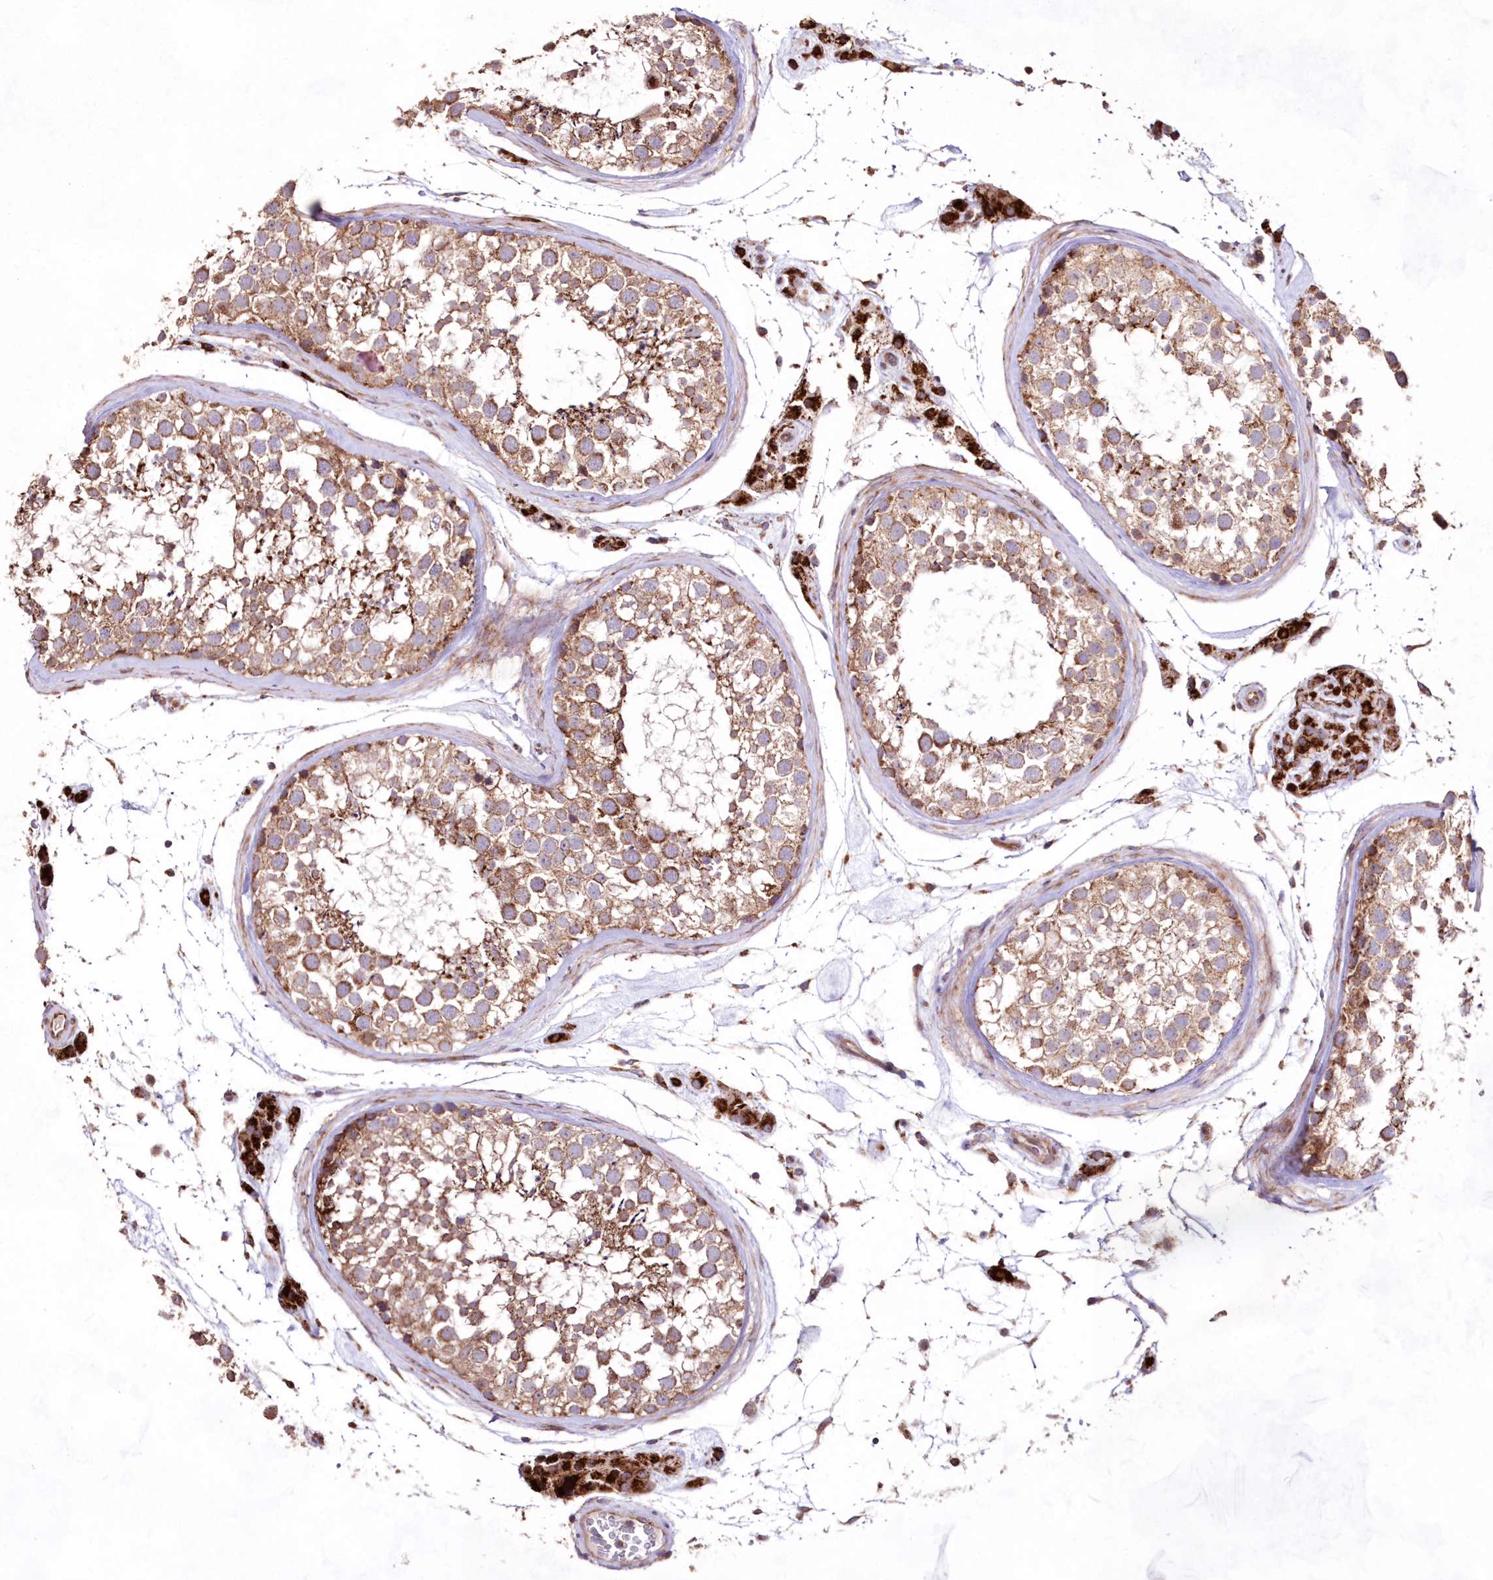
{"staining": {"intensity": "moderate", "quantity": ">75%", "location": "cytoplasmic/membranous"}, "tissue": "testis", "cell_type": "Cells in seminiferous ducts", "image_type": "normal", "snomed": [{"axis": "morphology", "description": "Normal tissue, NOS"}, {"axis": "topography", "description": "Testis"}], "caption": "Protein staining exhibits moderate cytoplasmic/membranous staining in approximately >75% of cells in seminiferous ducts in unremarkable testis.", "gene": "HADHB", "patient": {"sex": "male", "age": 46}}